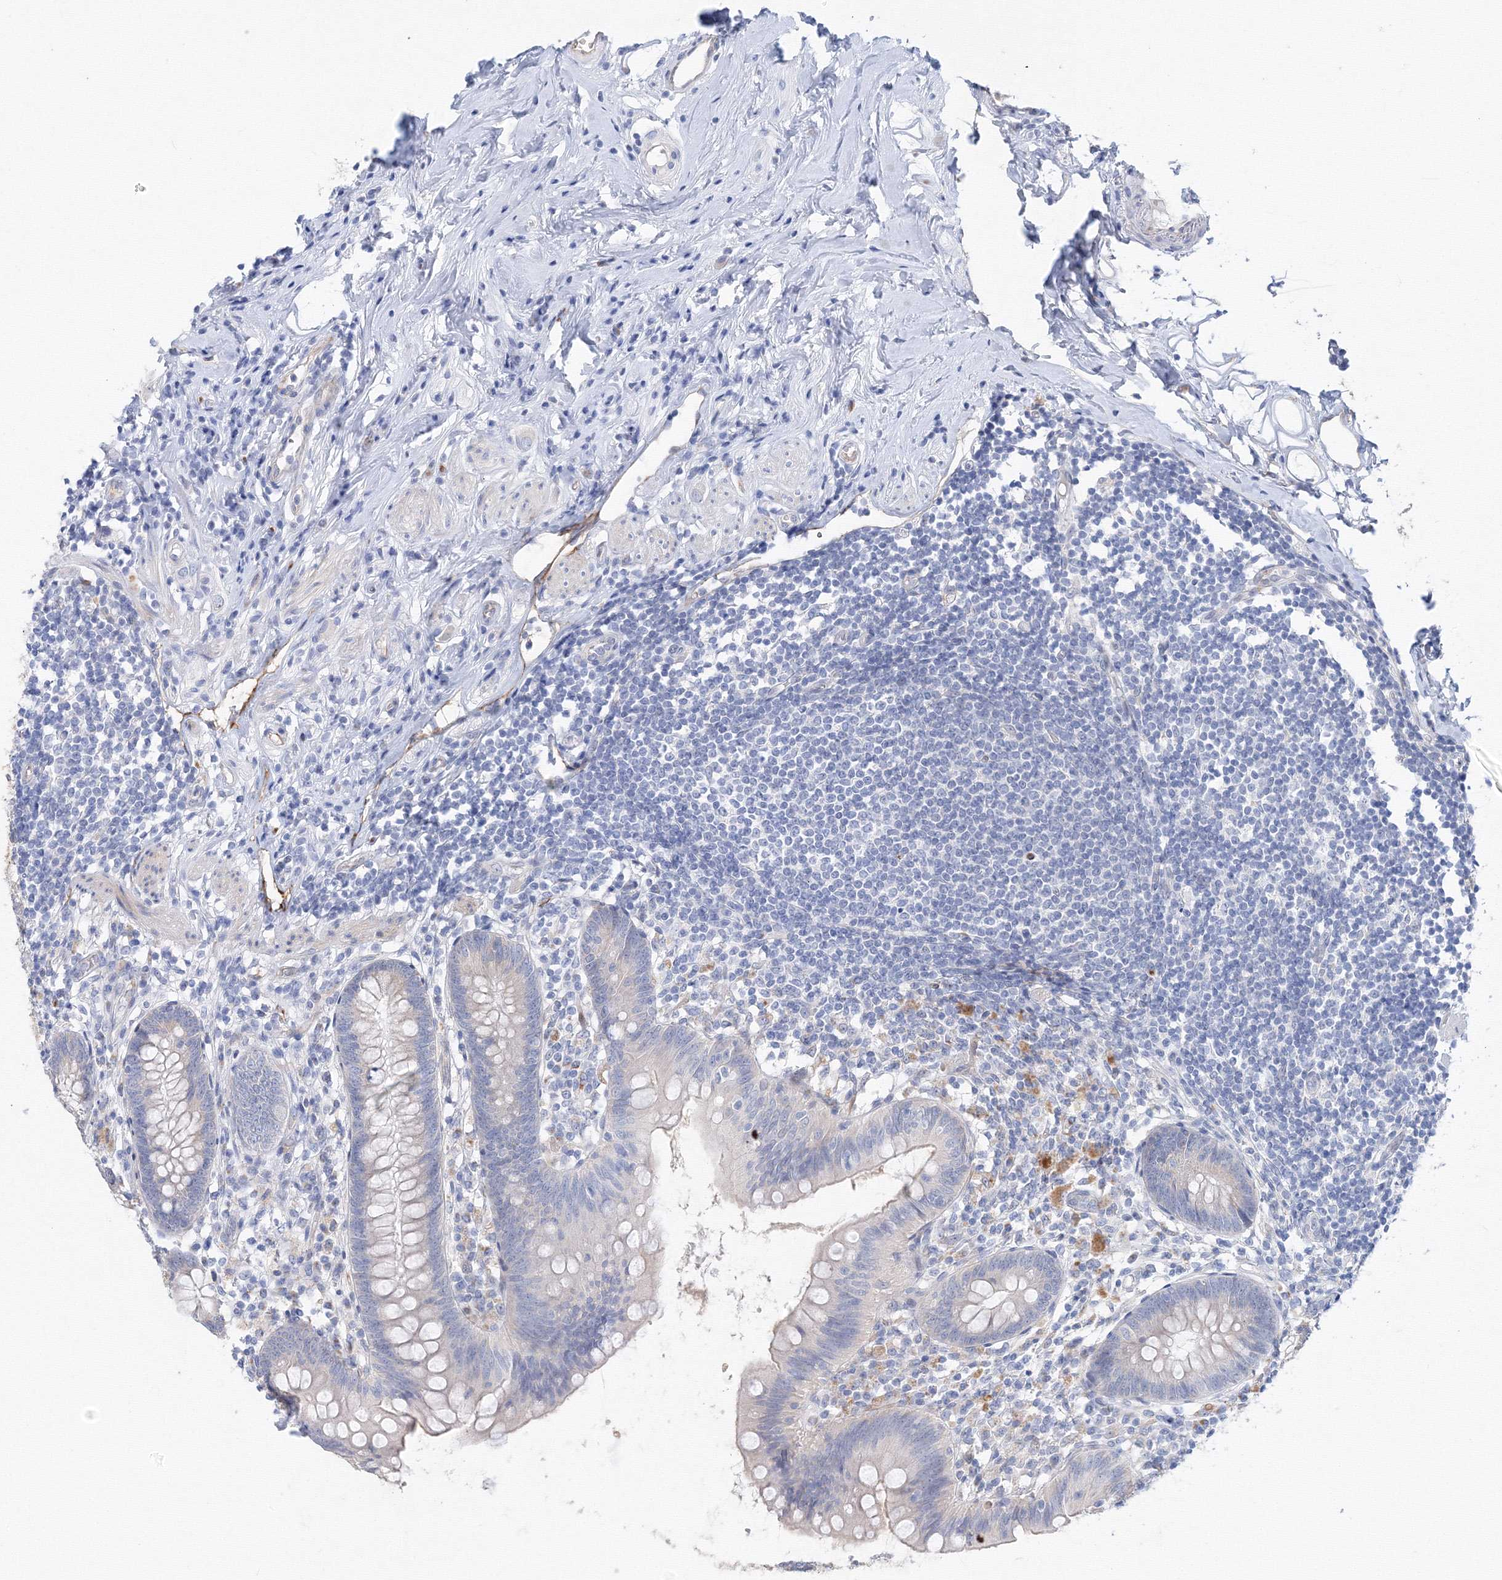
{"staining": {"intensity": "negative", "quantity": "none", "location": "none"}, "tissue": "appendix", "cell_type": "Glandular cells", "image_type": "normal", "snomed": [{"axis": "morphology", "description": "Normal tissue, NOS"}, {"axis": "topography", "description": "Appendix"}], "caption": "An IHC histopathology image of normal appendix is shown. There is no staining in glandular cells of appendix. (DAB (3,3'-diaminobenzidine) immunohistochemistry (IHC) visualized using brightfield microscopy, high magnification).", "gene": "TAMM41", "patient": {"sex": "female", "age": 62}}